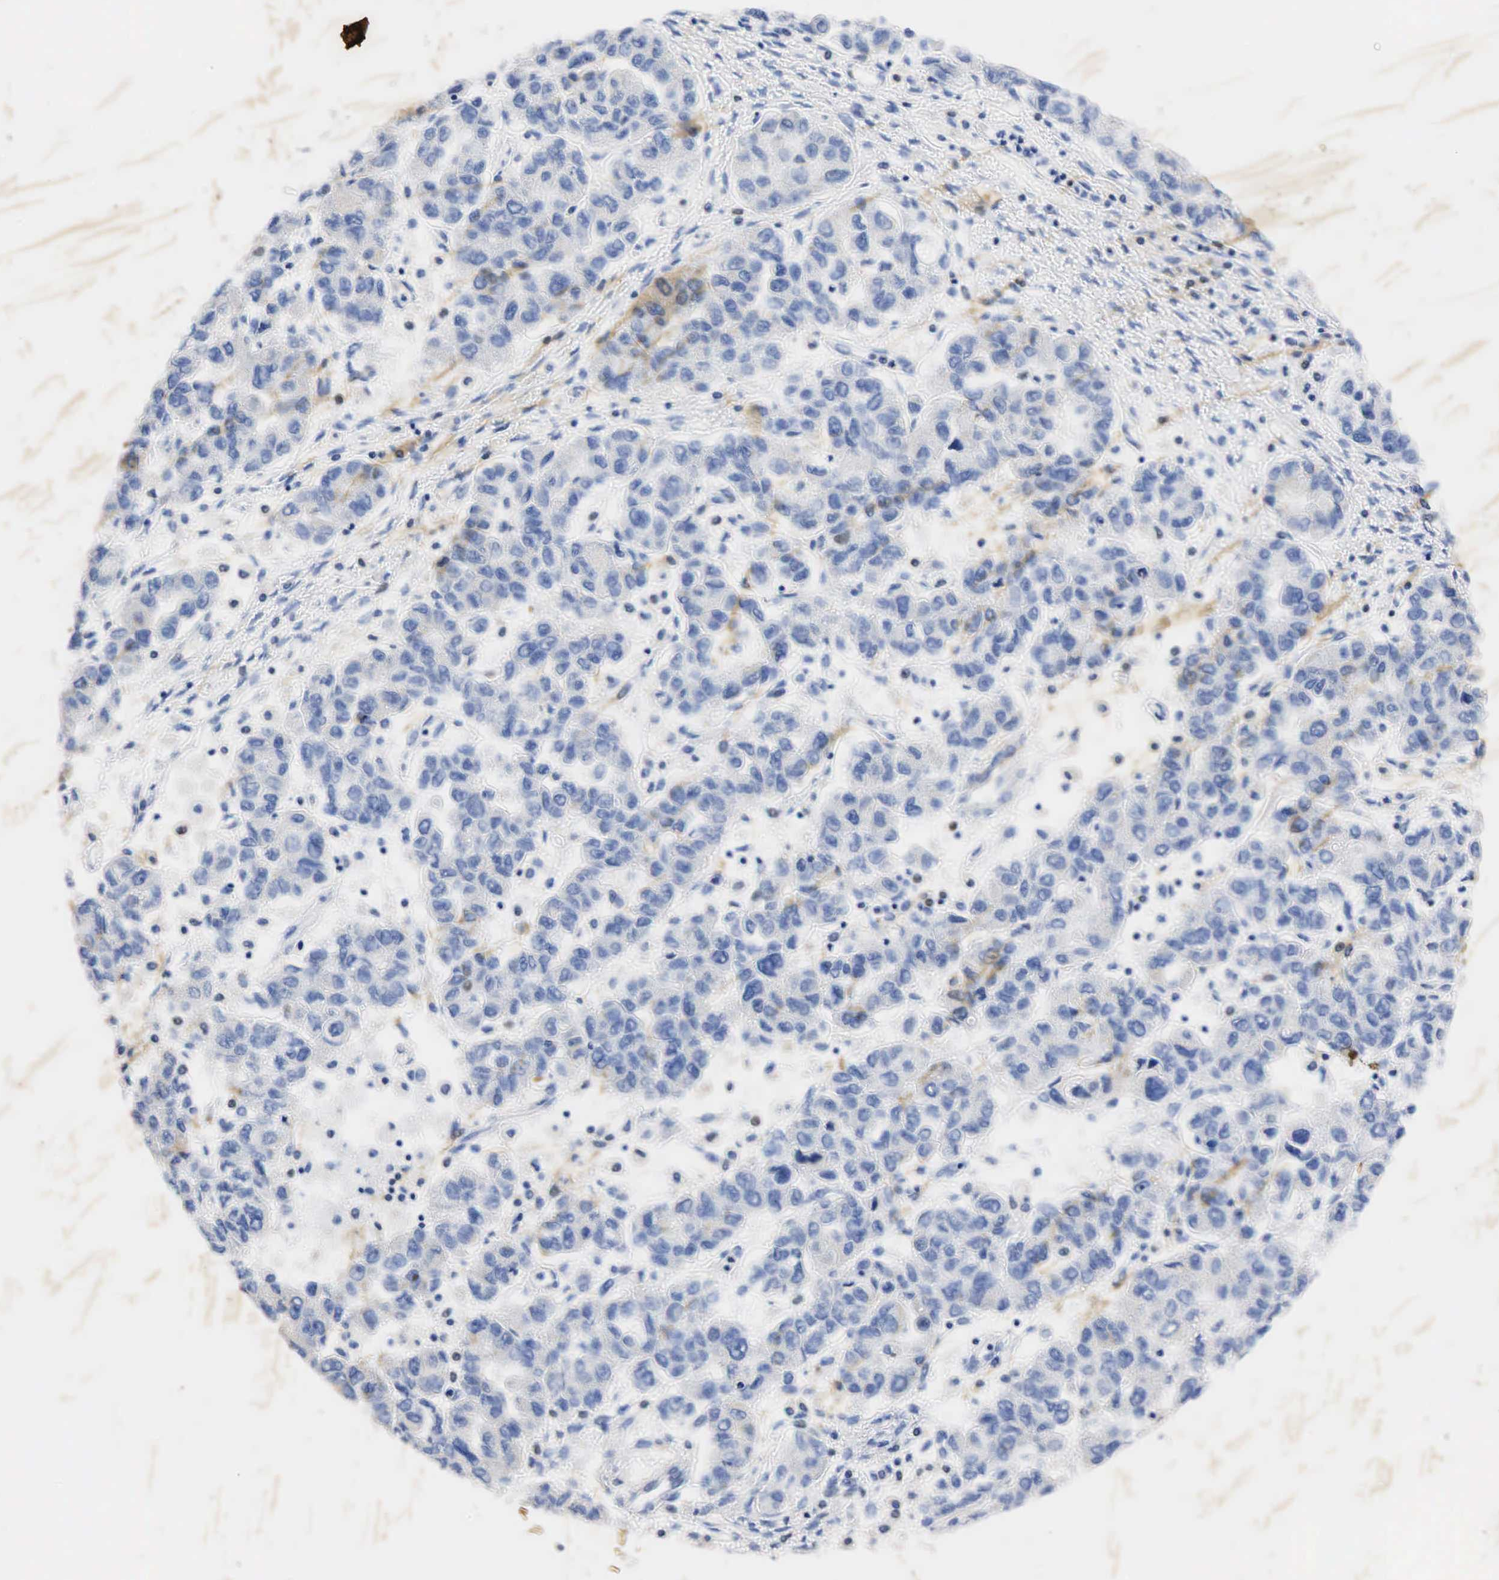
{"staining": {"intensity": "weak", "quantity": "<25%", "location": "cytoplasmic/membranous"}, "tissue": "ovarian cancer", "cell_type": "Tumor cells", "image_type": "cancer", "snomed": [{"axis": "morphology", "description": "Cystadenocarcinoma, serous, NOS"}, {"axis": "topography", "description": "Ovary"}], "caption": "Tumor cells are negative for protein expression in human ovarian cancer (serous cystadenocarcinoma).", "gene": "SYP", "patient": {"sex": "female", "age": 84}}